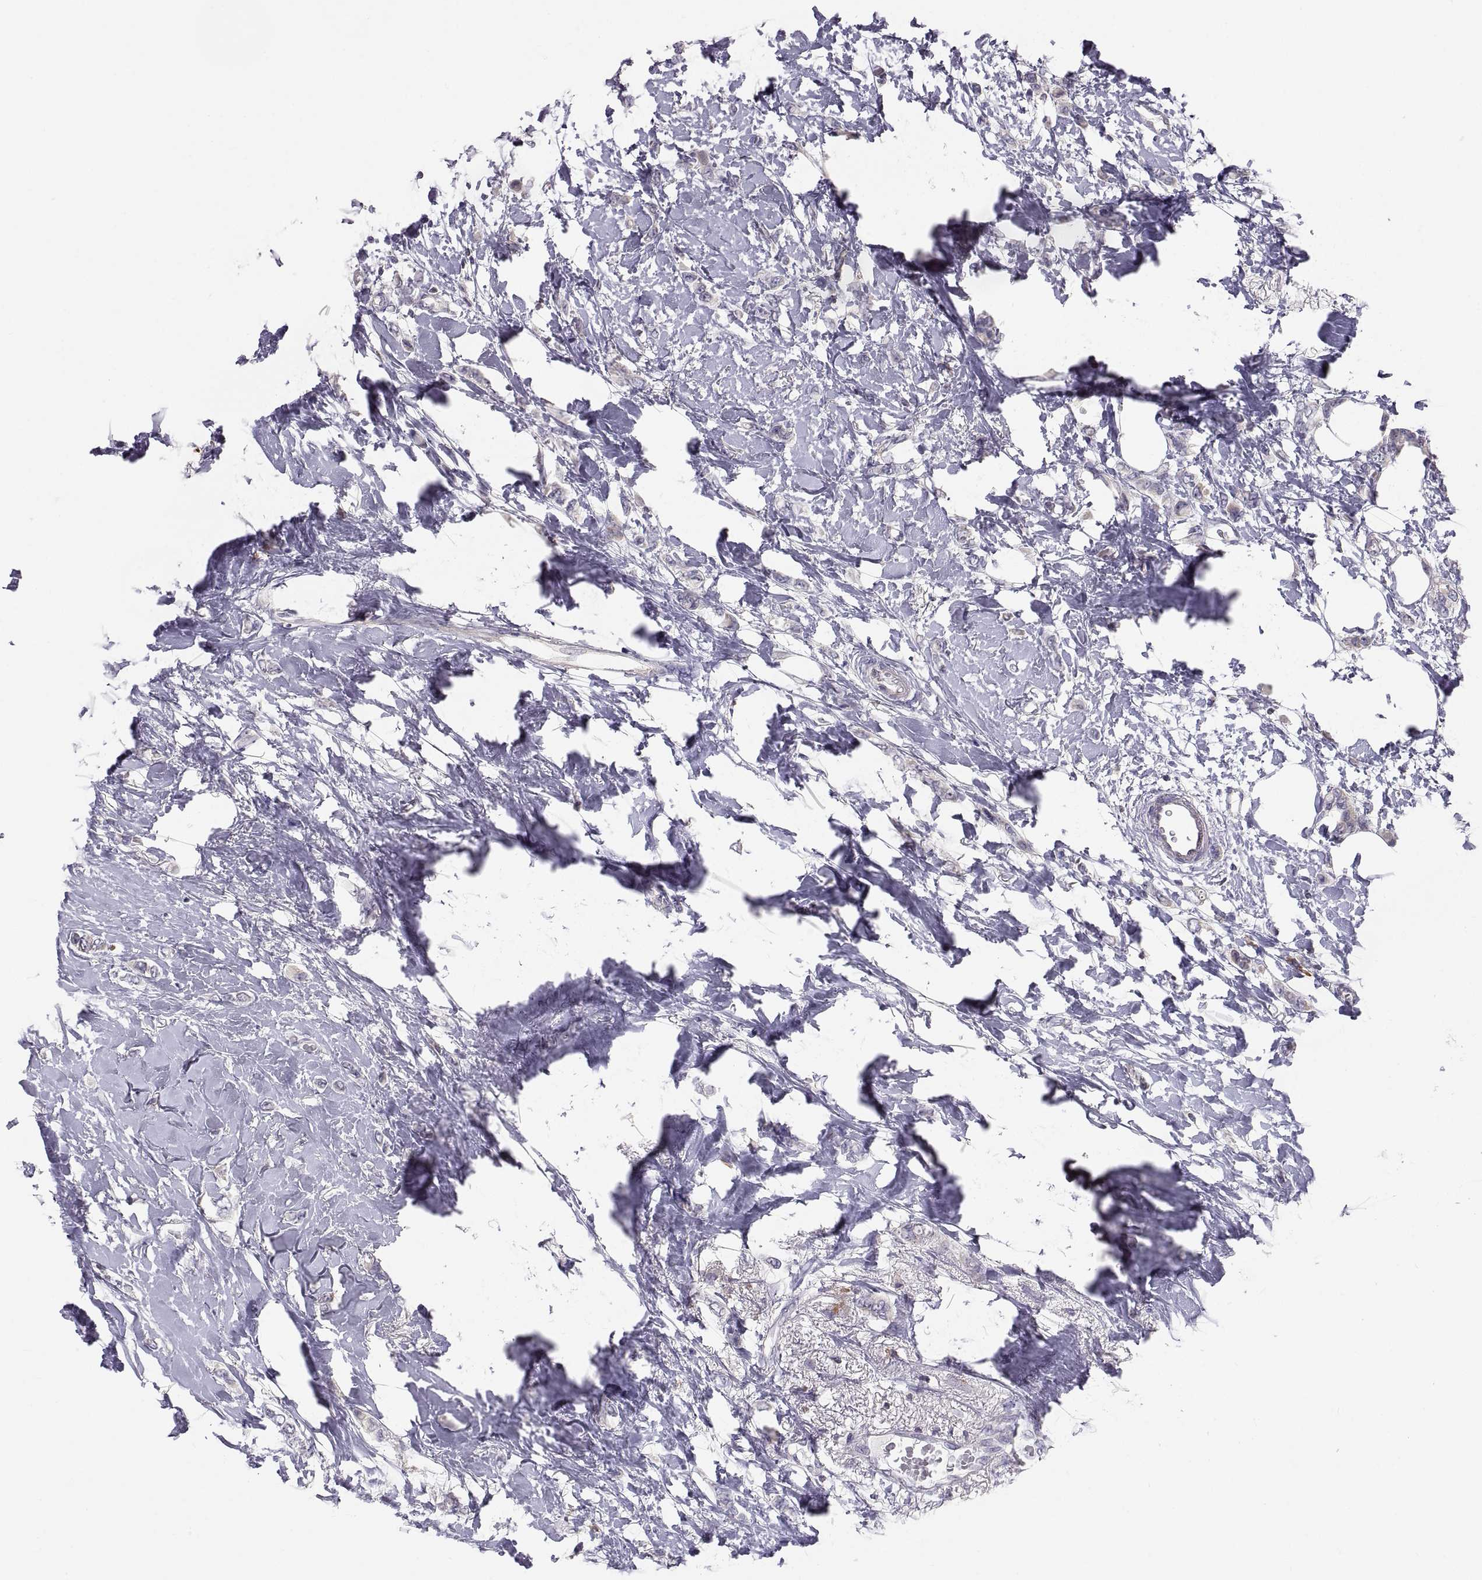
{"staining": {"intensity": "negative", "quantity": "none", "location": "none"}, "tissue": "breast cancer", "cell_type": "Tumor cells", "image_type": "cancer", "snomed": [{"axis": "morphology", "description": "Lobular carcinoma"}, {"axis": "topography", "description": "Breast"}], "caption": "The IHC micrograph has no significant positivity in tumor cells of breast lobular carcinoma tissue. Brightfield microscopy of immunohistochemistry (IHC) stained with DAB (3,3'-diaminobenzidine) (brown) and hematoxylin (blue), captured at high magnification.", "gene": "ERO1A", "patient": {"sex": "female", "age": 66}}